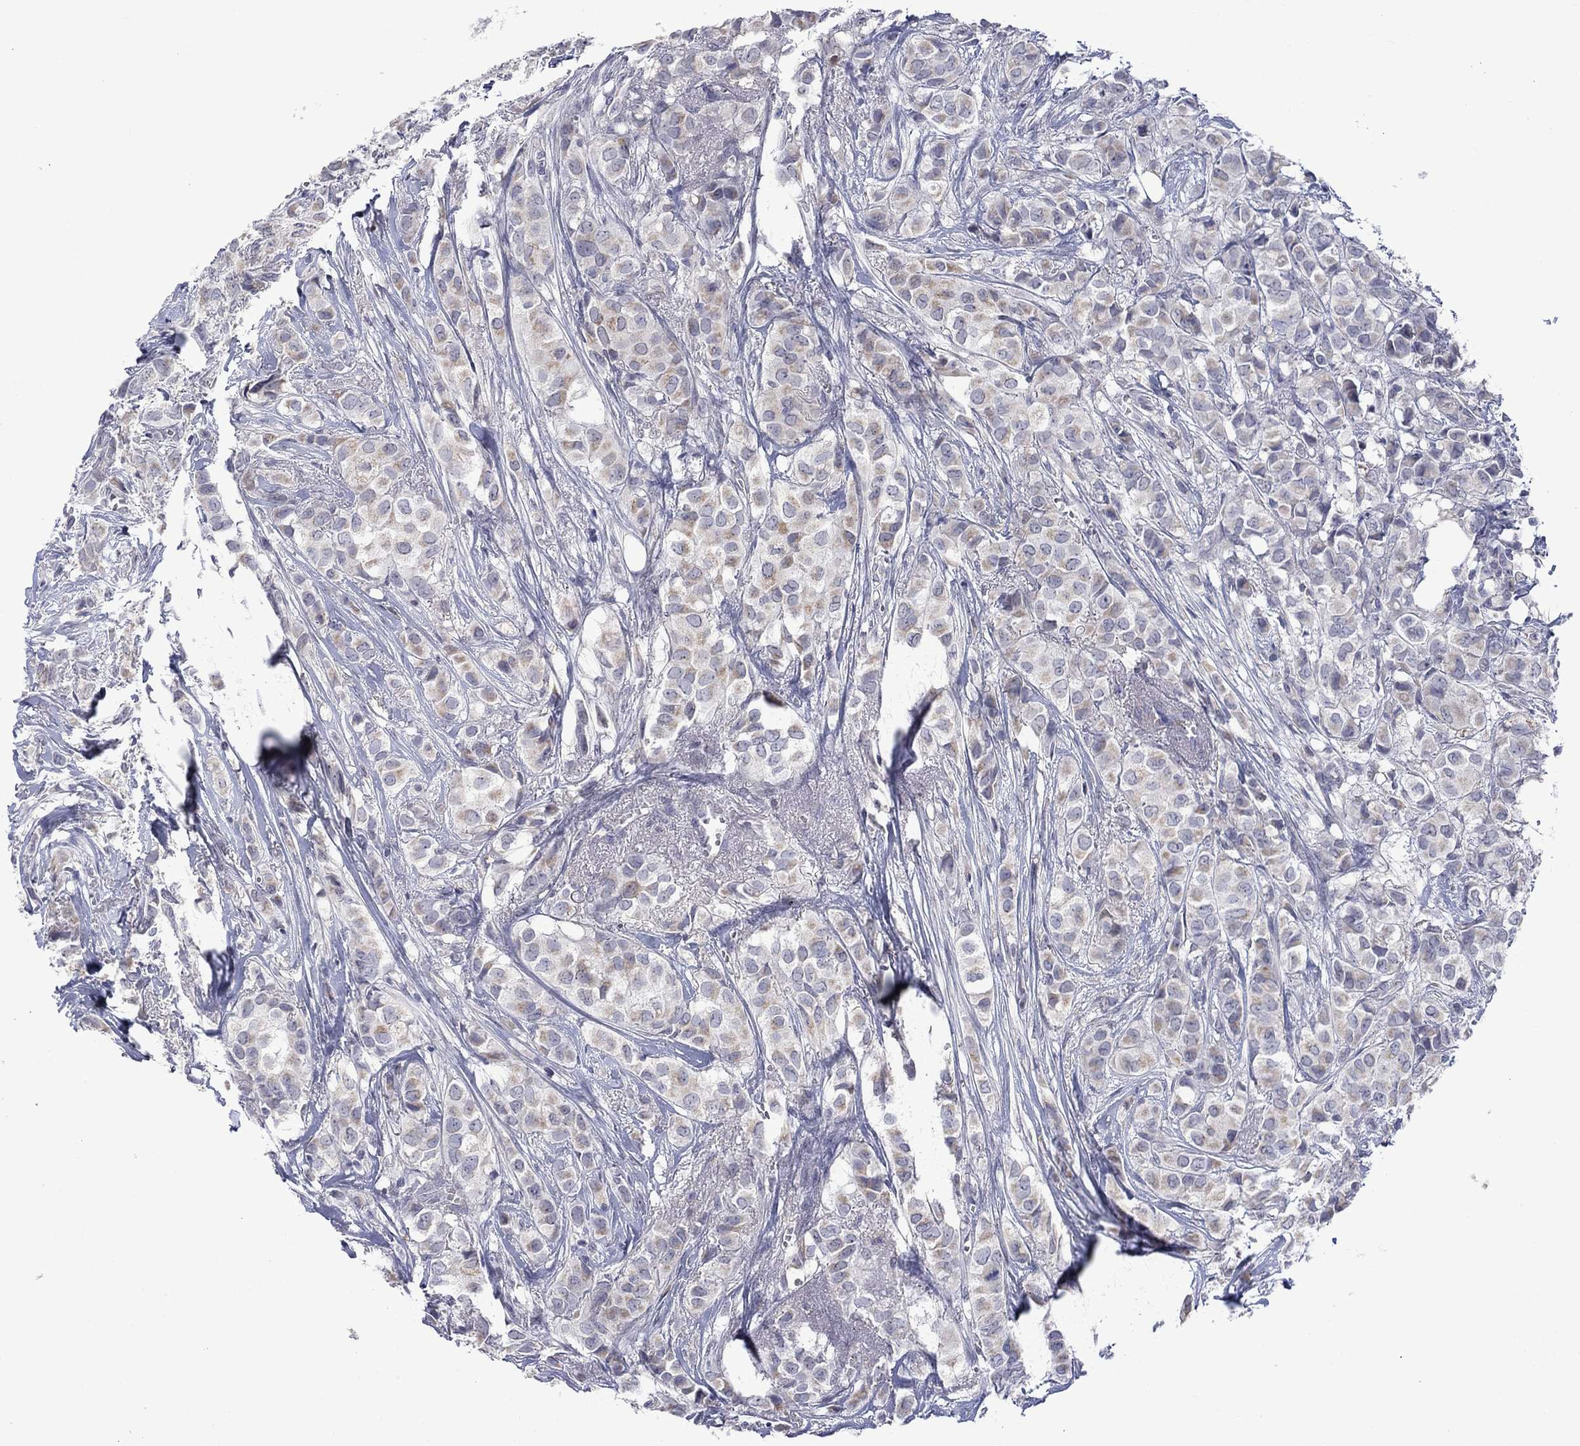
{"staining": {"intensity": "weak", "quantity": "<25%", "location": "cytoplasmic/membranous"}, "tissue": "breast cancer", "cell_type": "Tumor cells", "image_type": "cancer", "snomed": [{"axis": "morphology", "description": "Duct carcinoma"}, {"axis": "topography", "description": "Breast"}], "caption": "A histopathology image of human breast invasive ductal carcinoma is negative for staining in tumor cells.", "gene": "KCNJ16", "patient": {"sex": "female", "age": 85}}